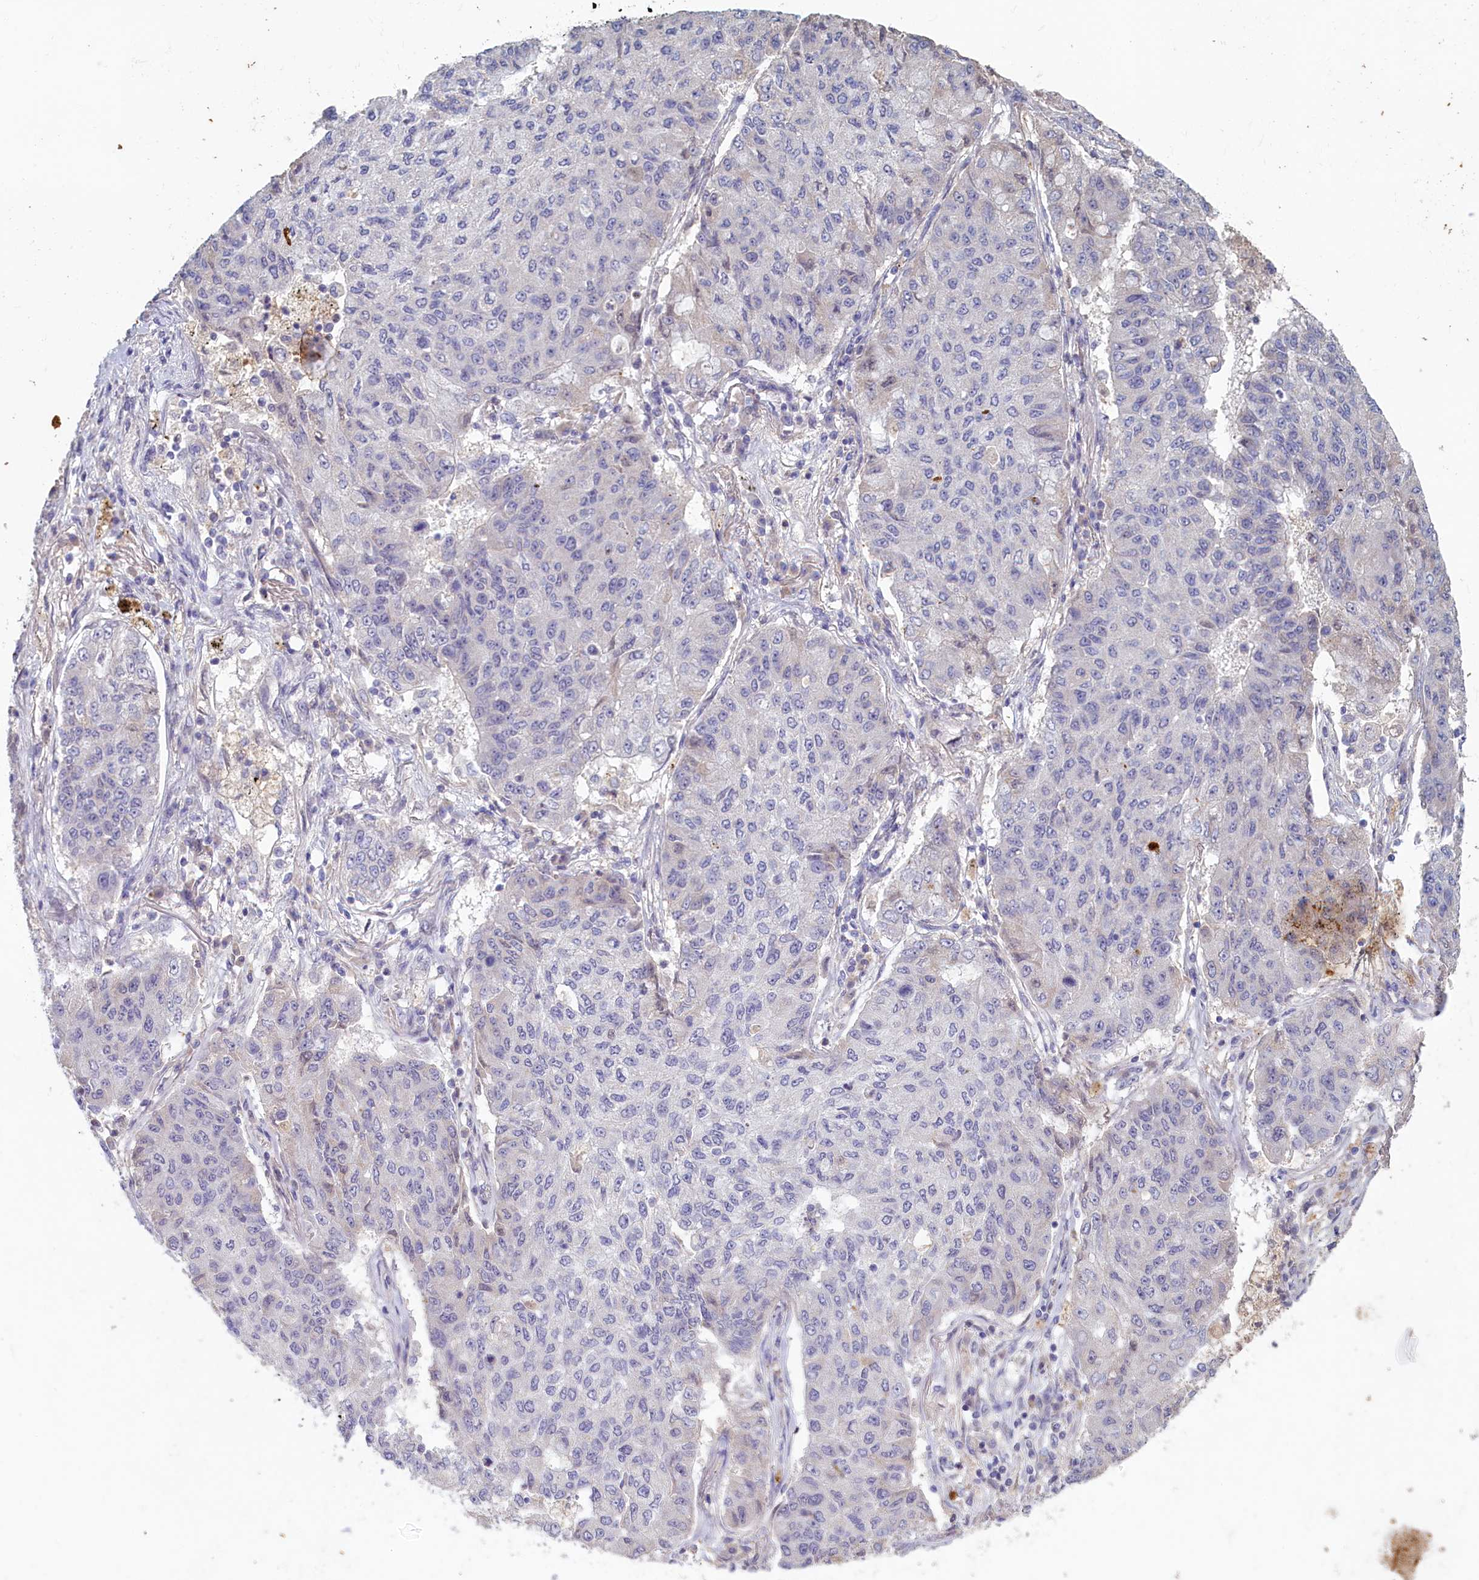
{"staining": {"intensity": "negative", "quantity": "none", "location": "none"}, "tissue": "lung cancer", "cell_type": "Tumor cells", "image_type": "cancer", "snomed": [{"axis": "morphology", "description": "Squamous cell carcinoma, NOS"}, {"axis": "topography", "description": "Lung"}], "caption": "This is an immunohistochemistry histopathology image of lung cancer. There is no staining in tumor cells.", "gene": "ATF7IP2", "patient": {"sex": "male", "age": 74}}